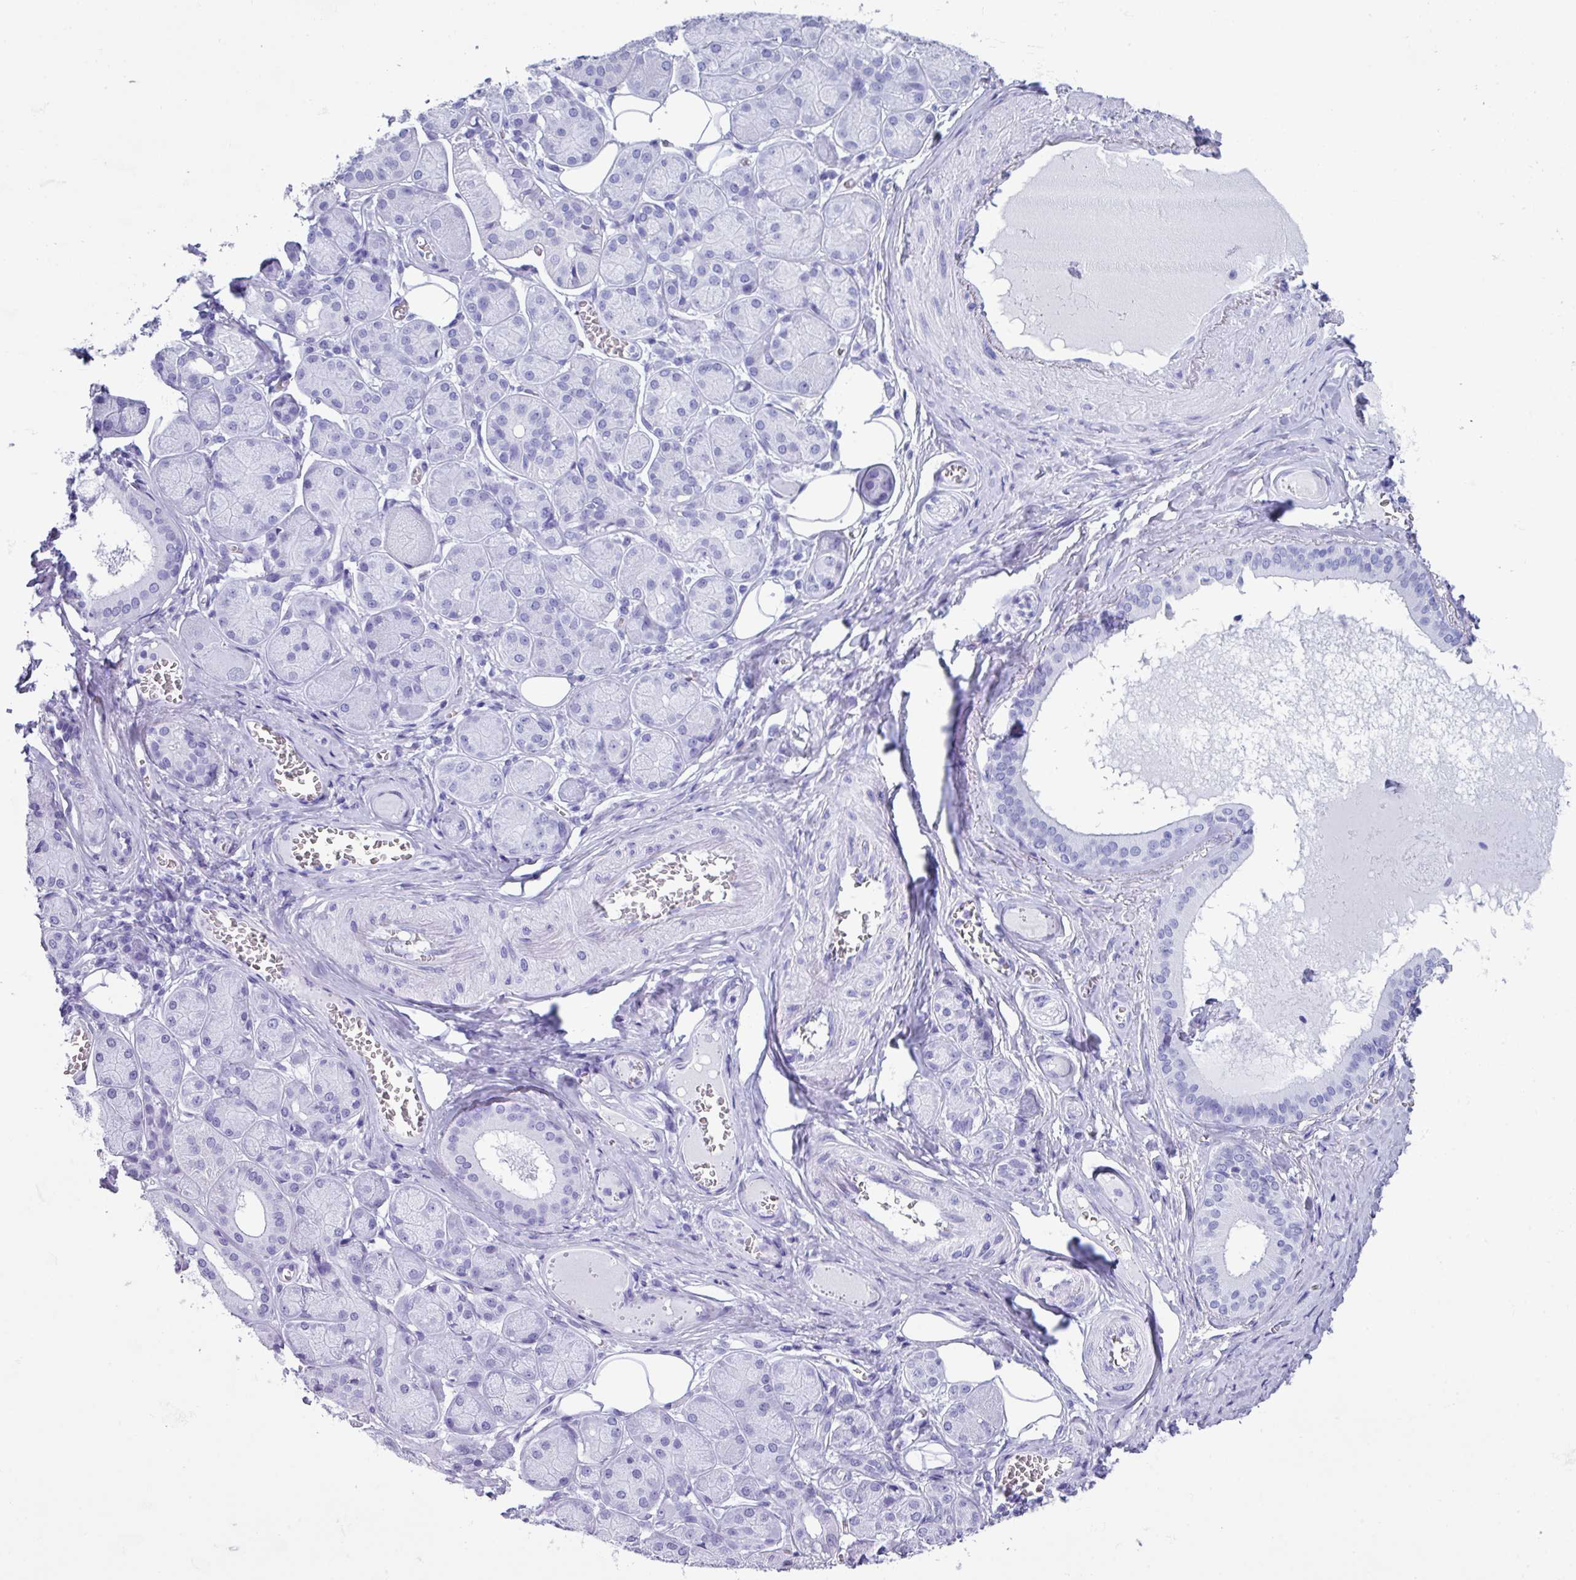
{"staining": {"intensity": "negative", "quantity": "none", "location": "none"}, "tissue": "salivary gland", "cell_type": "Glandular cells", "image_type": "normal", "snomed": [{"axis": "morphology", "description": "Squamous cell carcinoma, NOS"}, {"axis": "topography", "description": "Skin"}, {"axis": "topography", "description": "Head-Neck"}], "caption": "This is a image of immunohistochemistry staining of normal salivary gland, which shows no staining in glandular cells. (Immunohistochemistry, brightfield microscopy, high magnification).", "gene": "PUF60", "patient": {"sex": "male", "age": 80}}